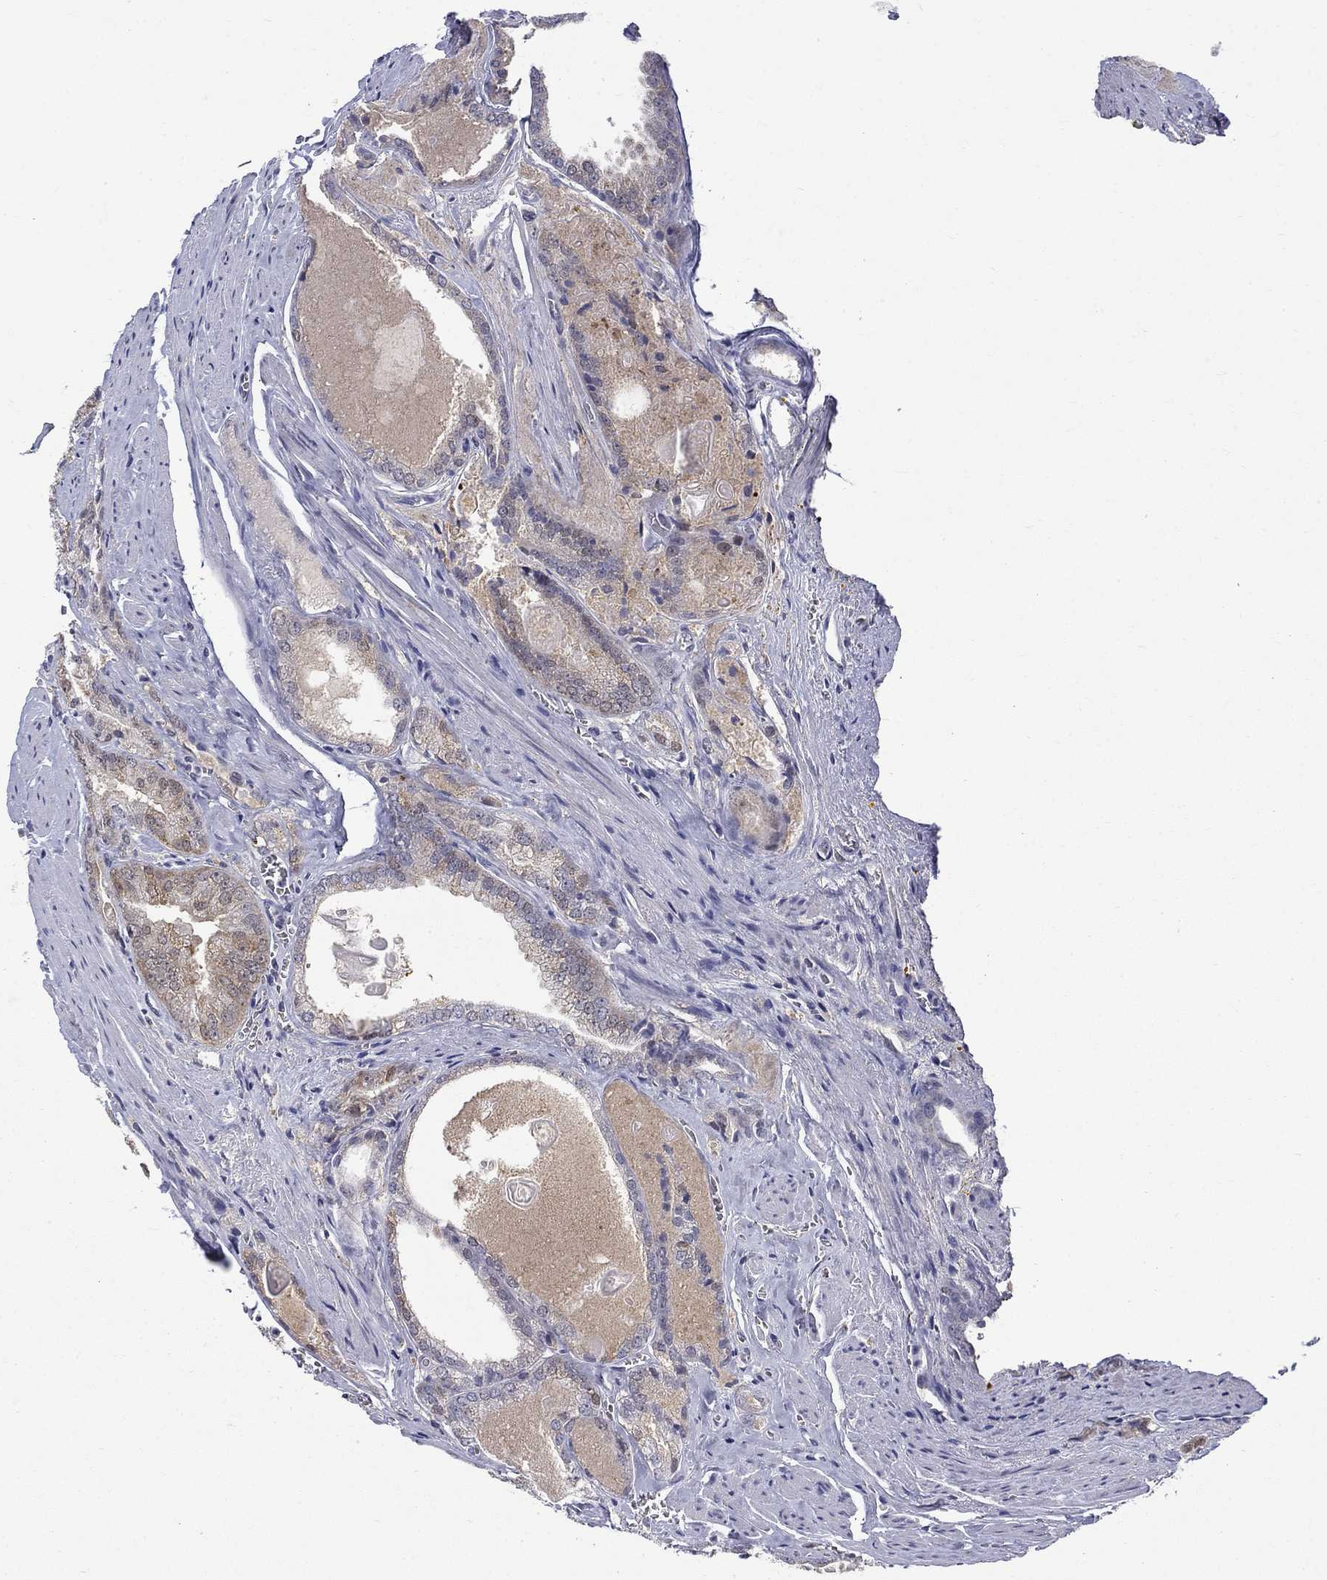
{"staining": {"intensity": "moderate", "quantity": "<25%", "location": "cytoplasmic/membranous,nuclear"}, "tissue": "prostate cancer", "cell_type": "Tumor cells", "image_type": "cancer", "snomed": [{"axis": "morphology", "description": "Adenocarcinoma, NOS"}, {"axis": "morphology", "description": "Adenocarcinoma, High grade"}, {"axis": "topography", "description": "Prostate"}], "caption": "Prostate cancer stained with DAB immunohistochemistry (IHC) displays low levels of moderate cytoplasmic/membranous and nuclear expression in approximately <25% of tumor cells. The staining was performed using DAB, with brown indicating positive protein expression. Nuclei are stained blue with hematoxylin.", "gene": "PCBP3", "patient": {"sex": "male", "age": 70}}